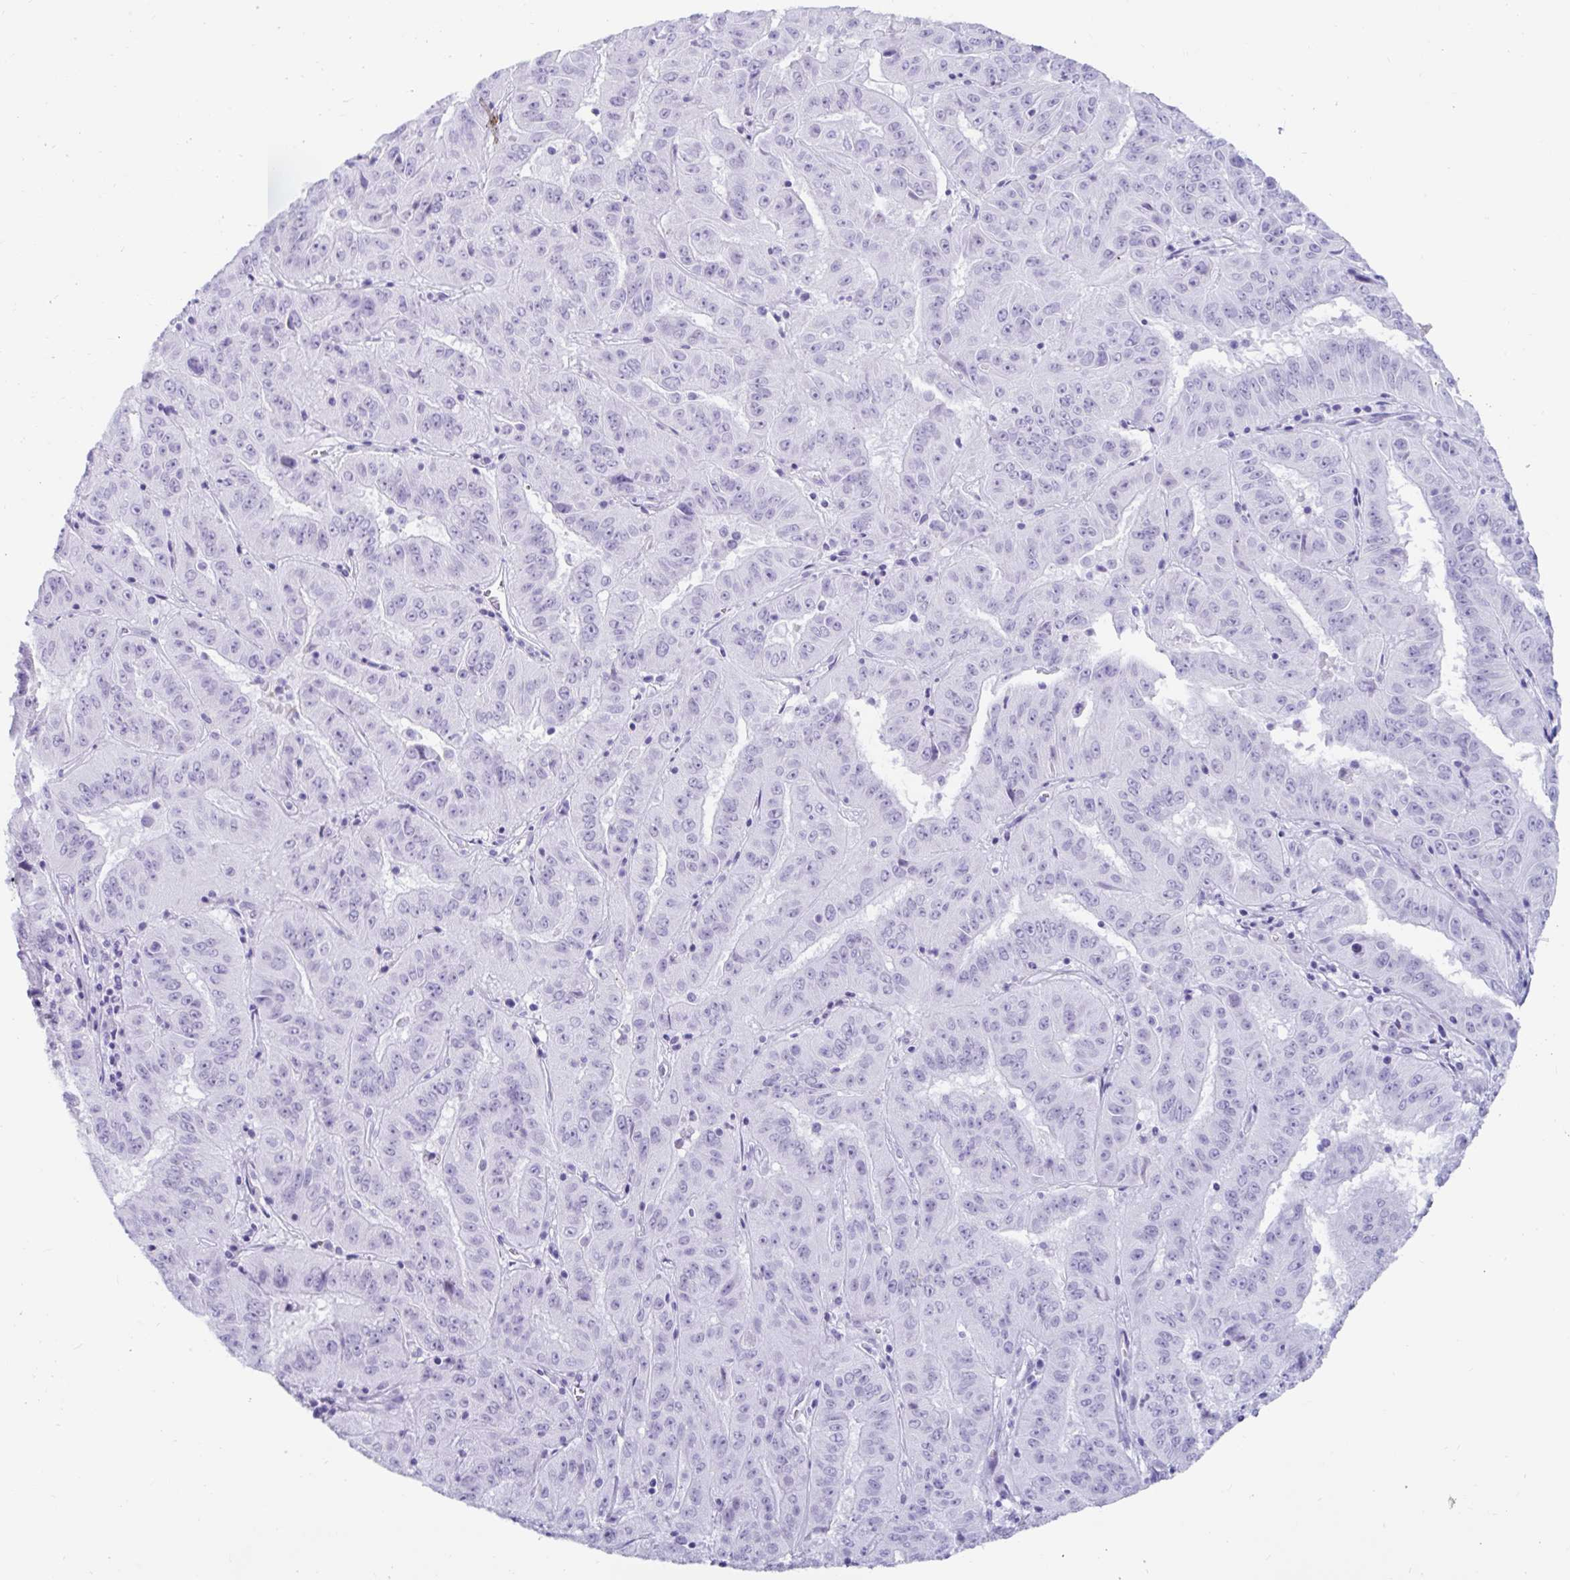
{"staining": {"intensity": "negative", "quantity": "none", "location": "none"}, "tissue": "pancreatic cancer", "cell_type": "Tumor cells", "image_type": "cancer", "snomed": [{"axis": "morphology", "description": "Adenocarcinoma, NOS"}, {"axis": "topography", "description": "Pancreas"}], "caption": "Adenocarcinoma (pancreatic) was stained to show a protein in brown. There is no significant staining in tumor cells.", "gene": "GKN2", "patient": {"sex": "male", "age": 63}}